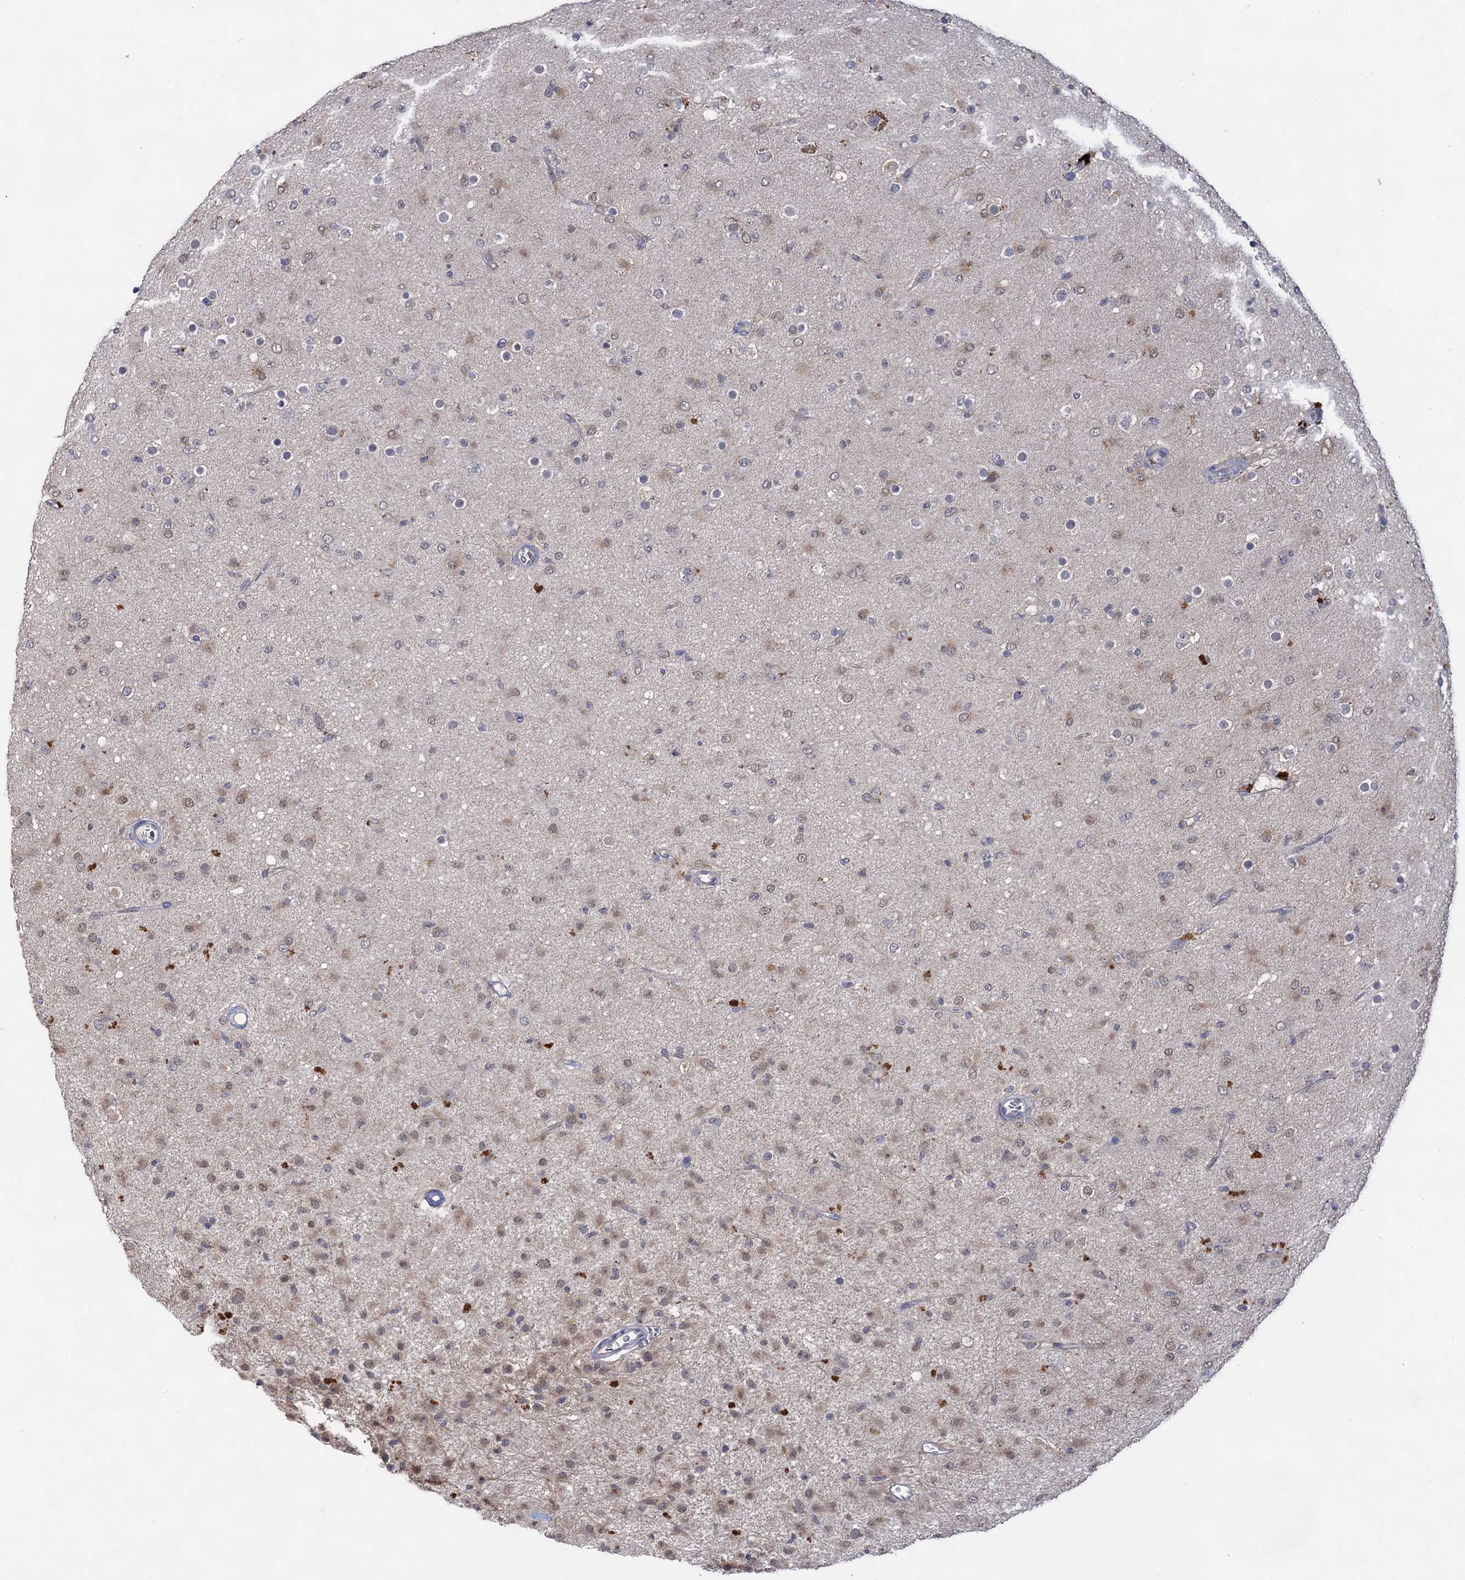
{"staining": {"intensity": "weak", "quantity": "<25%", "location": "cytoplasmic/membranous"}, "tissue": "glioma", "cell_type": "Tumor cells", "image_type": "cancer", "snomed": [{"axis": "morphology", "description": "Glioma, malignant, Low grade"}, {"axis": "topography", "description": "Brain"}], "caption": "Tumor cells are negative for brown protein staining in glioma.", "gene": "ACTR6", "patient": {"sex": "male", "age": 65}}